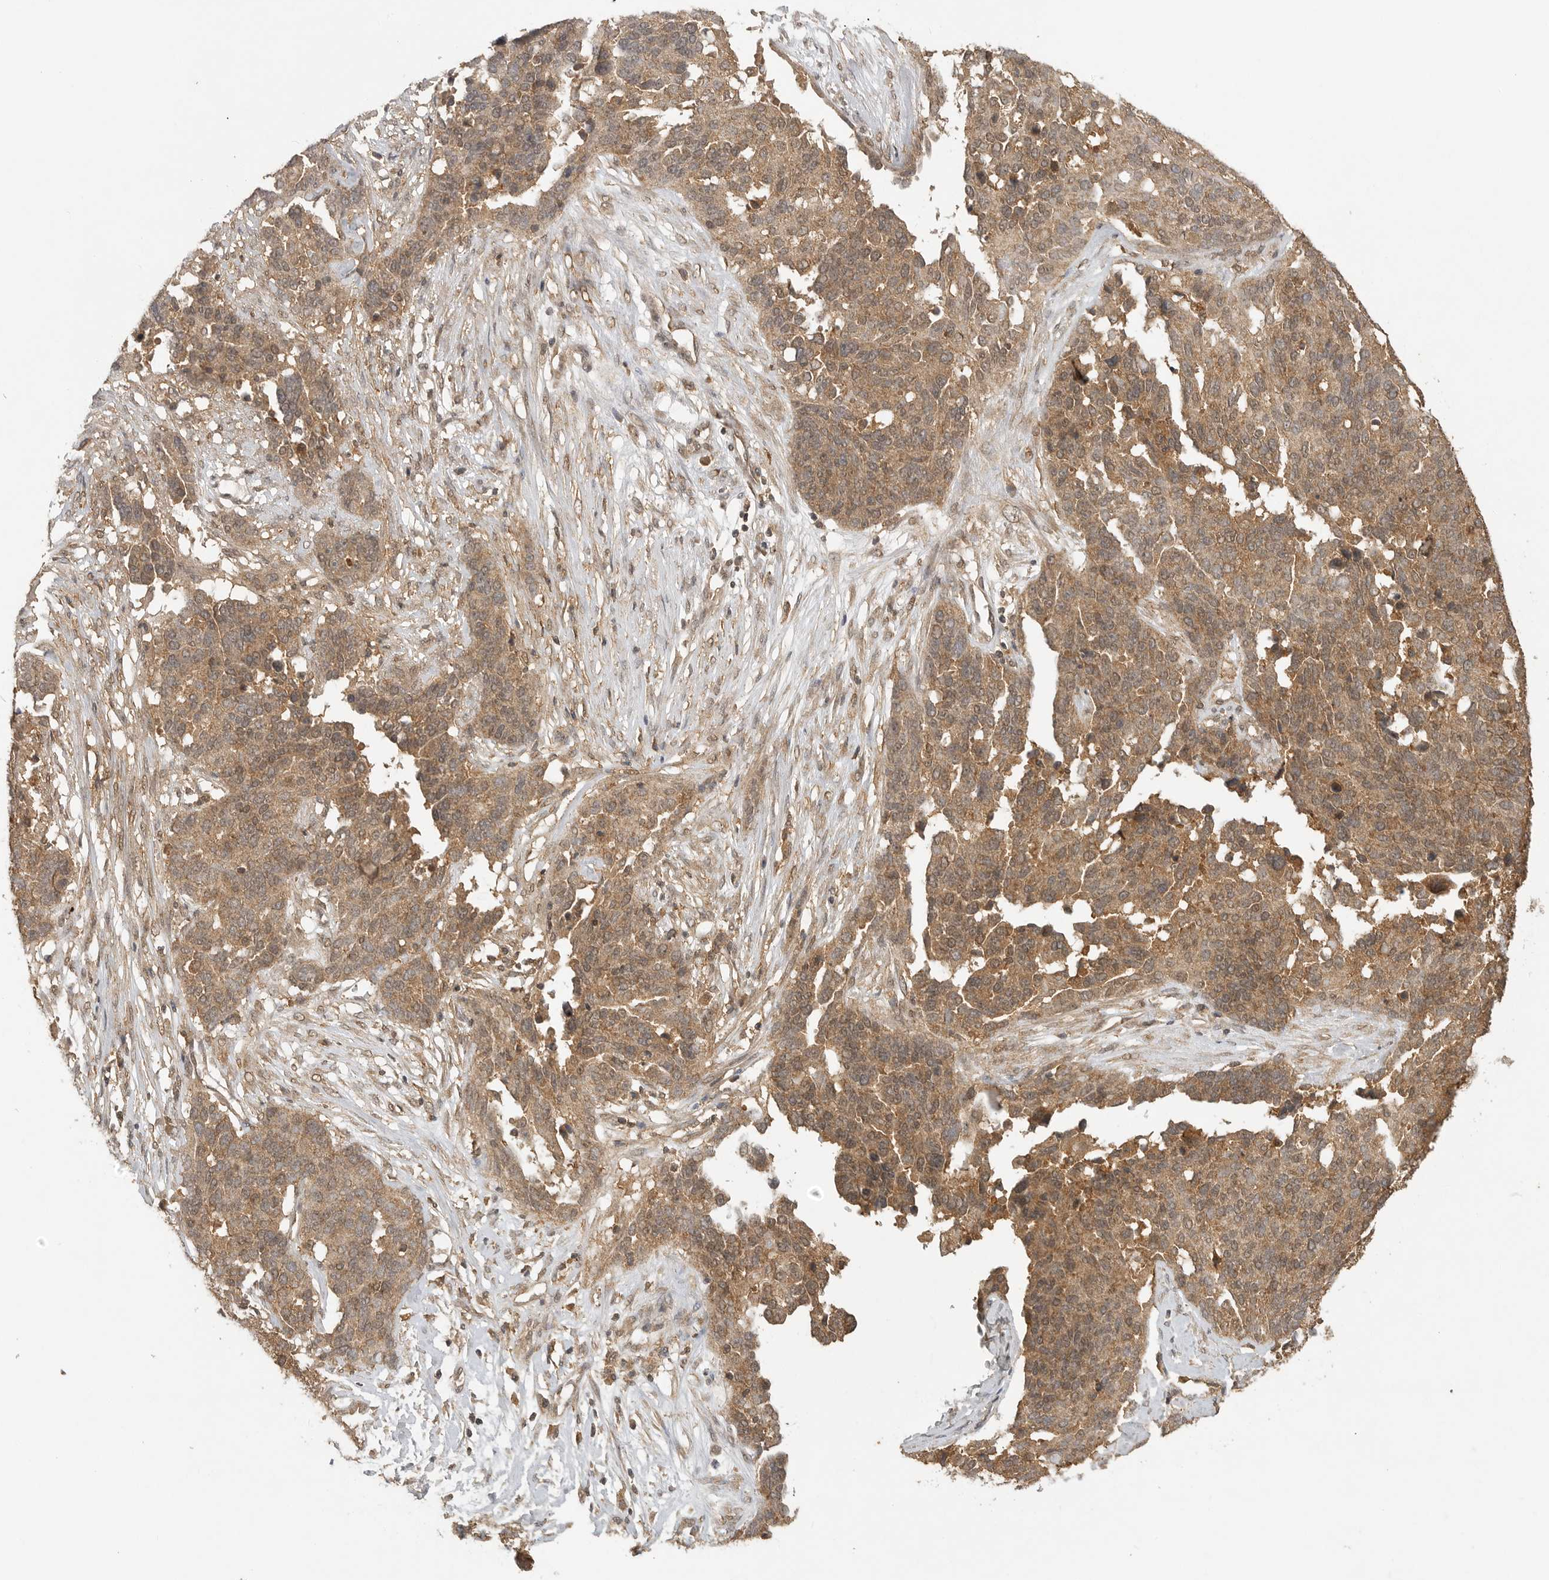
{"staining": {"intensity": "weak", "quantity": ">75%", "location": "cytoplasmic/membranous"}, "tissue": "ovarian cancer", "cell_type": "Tumor cells", "image_type": "cancer", "snomed": [{"axis": "morphology", "description": "Cystadenocarcinoma, serous, NOS"}, {"axis": "topography", "description": "Ovary"}], "caption": "Ovarian cancer (serous cystadenocarcinoma) stained with immunohistochemistry (IHC) displays weak cytoplasmic/membranous expression in about >75% of tumor cells.", "gene": "ICOSLG", "patient": {"sex": "female", "age": 44}}